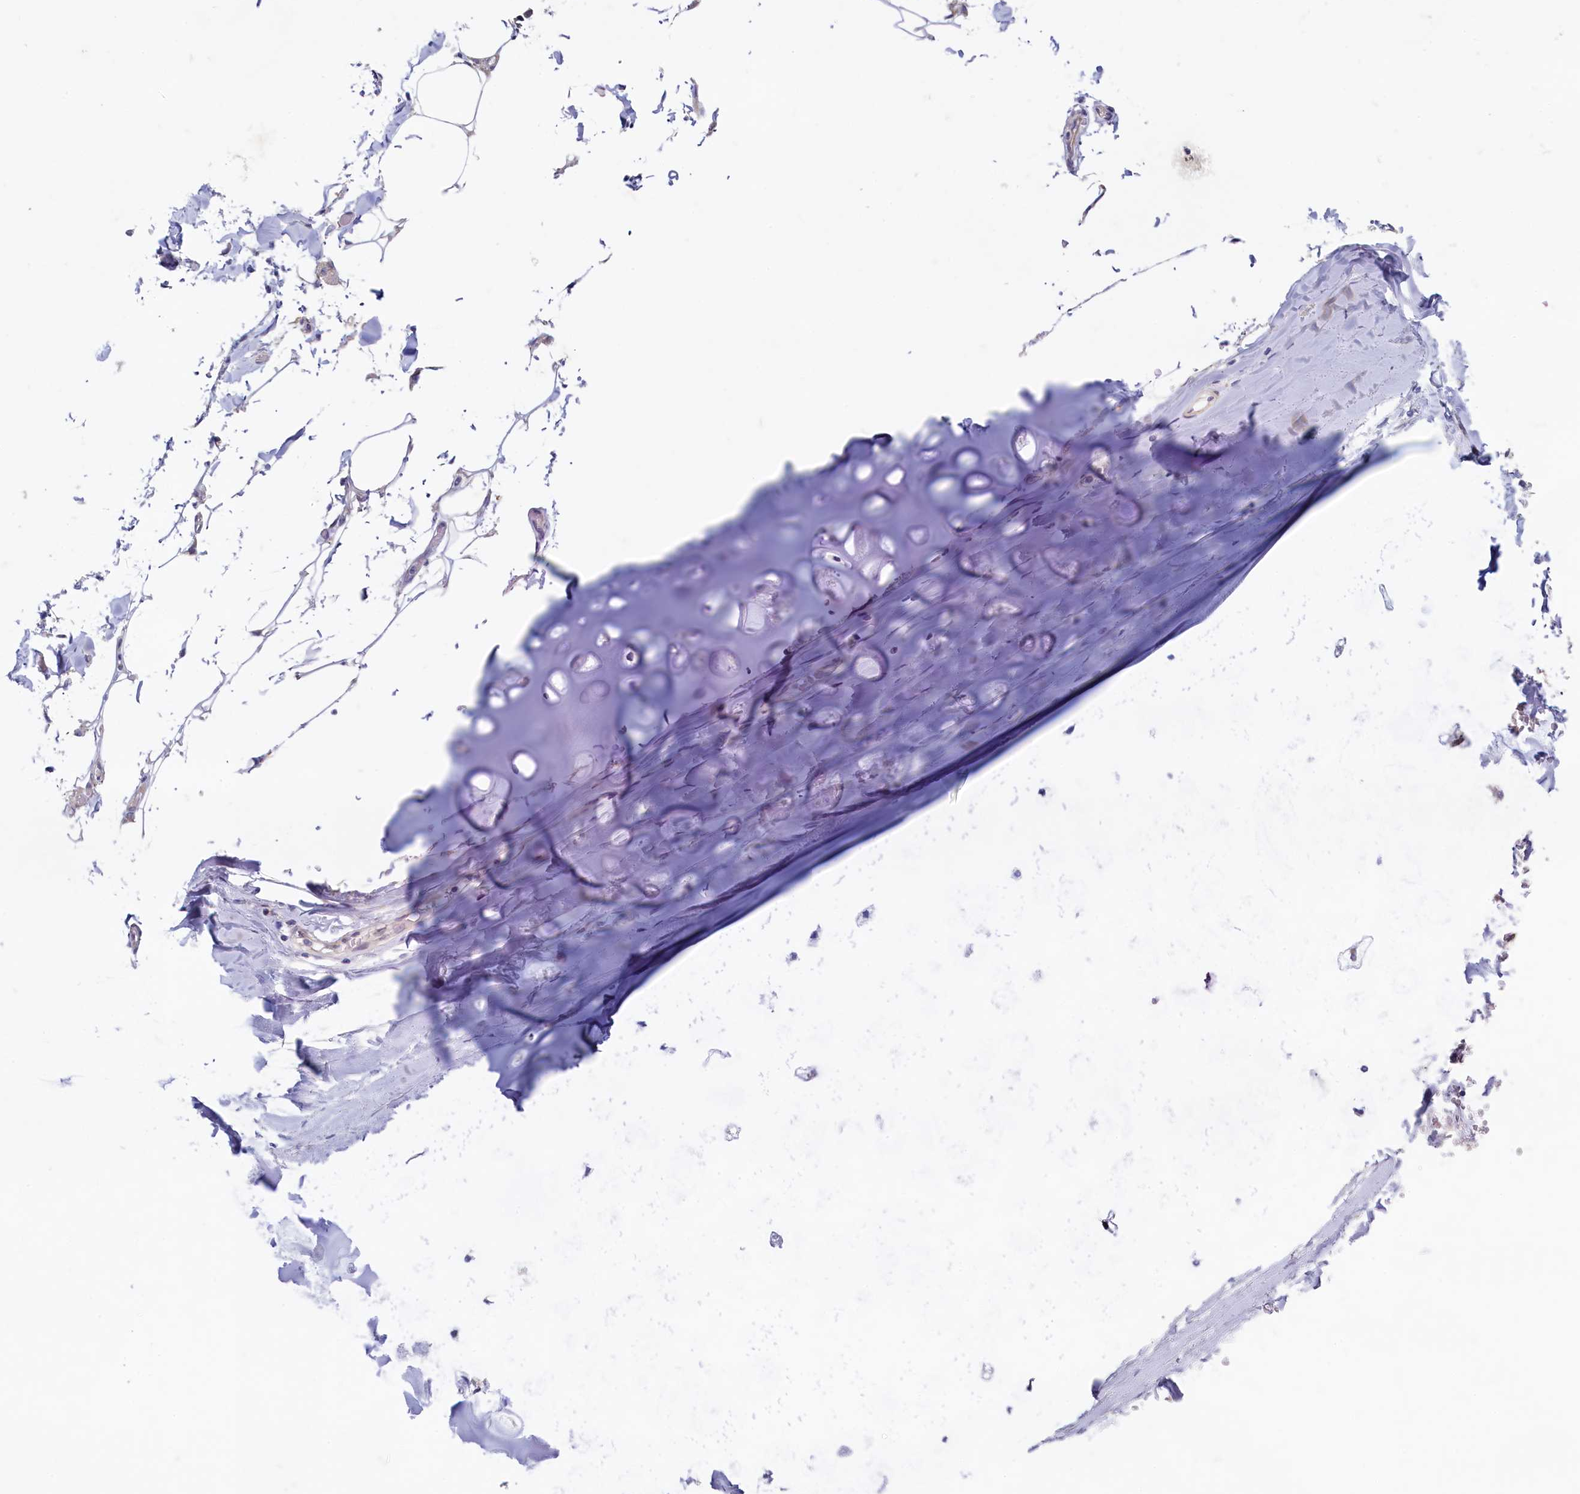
{"staining": {"intensity": "negative", "quantity": "none", "location": "none"}, "tissue": "adipose tissue", "cell_type": "Adipocytes", "image_type": "normal", "snomed": [{"axis": "morphology", "description": "Normal tissue, NOS"}, {"axis": "topography", "description": "Bronchus"}], "caption": "The micrograph displays no significant positivity in adipocytes of adipose tissue.", "gene": "MAP1LC3A", "patient": {"sex": "male", "age": 66}}